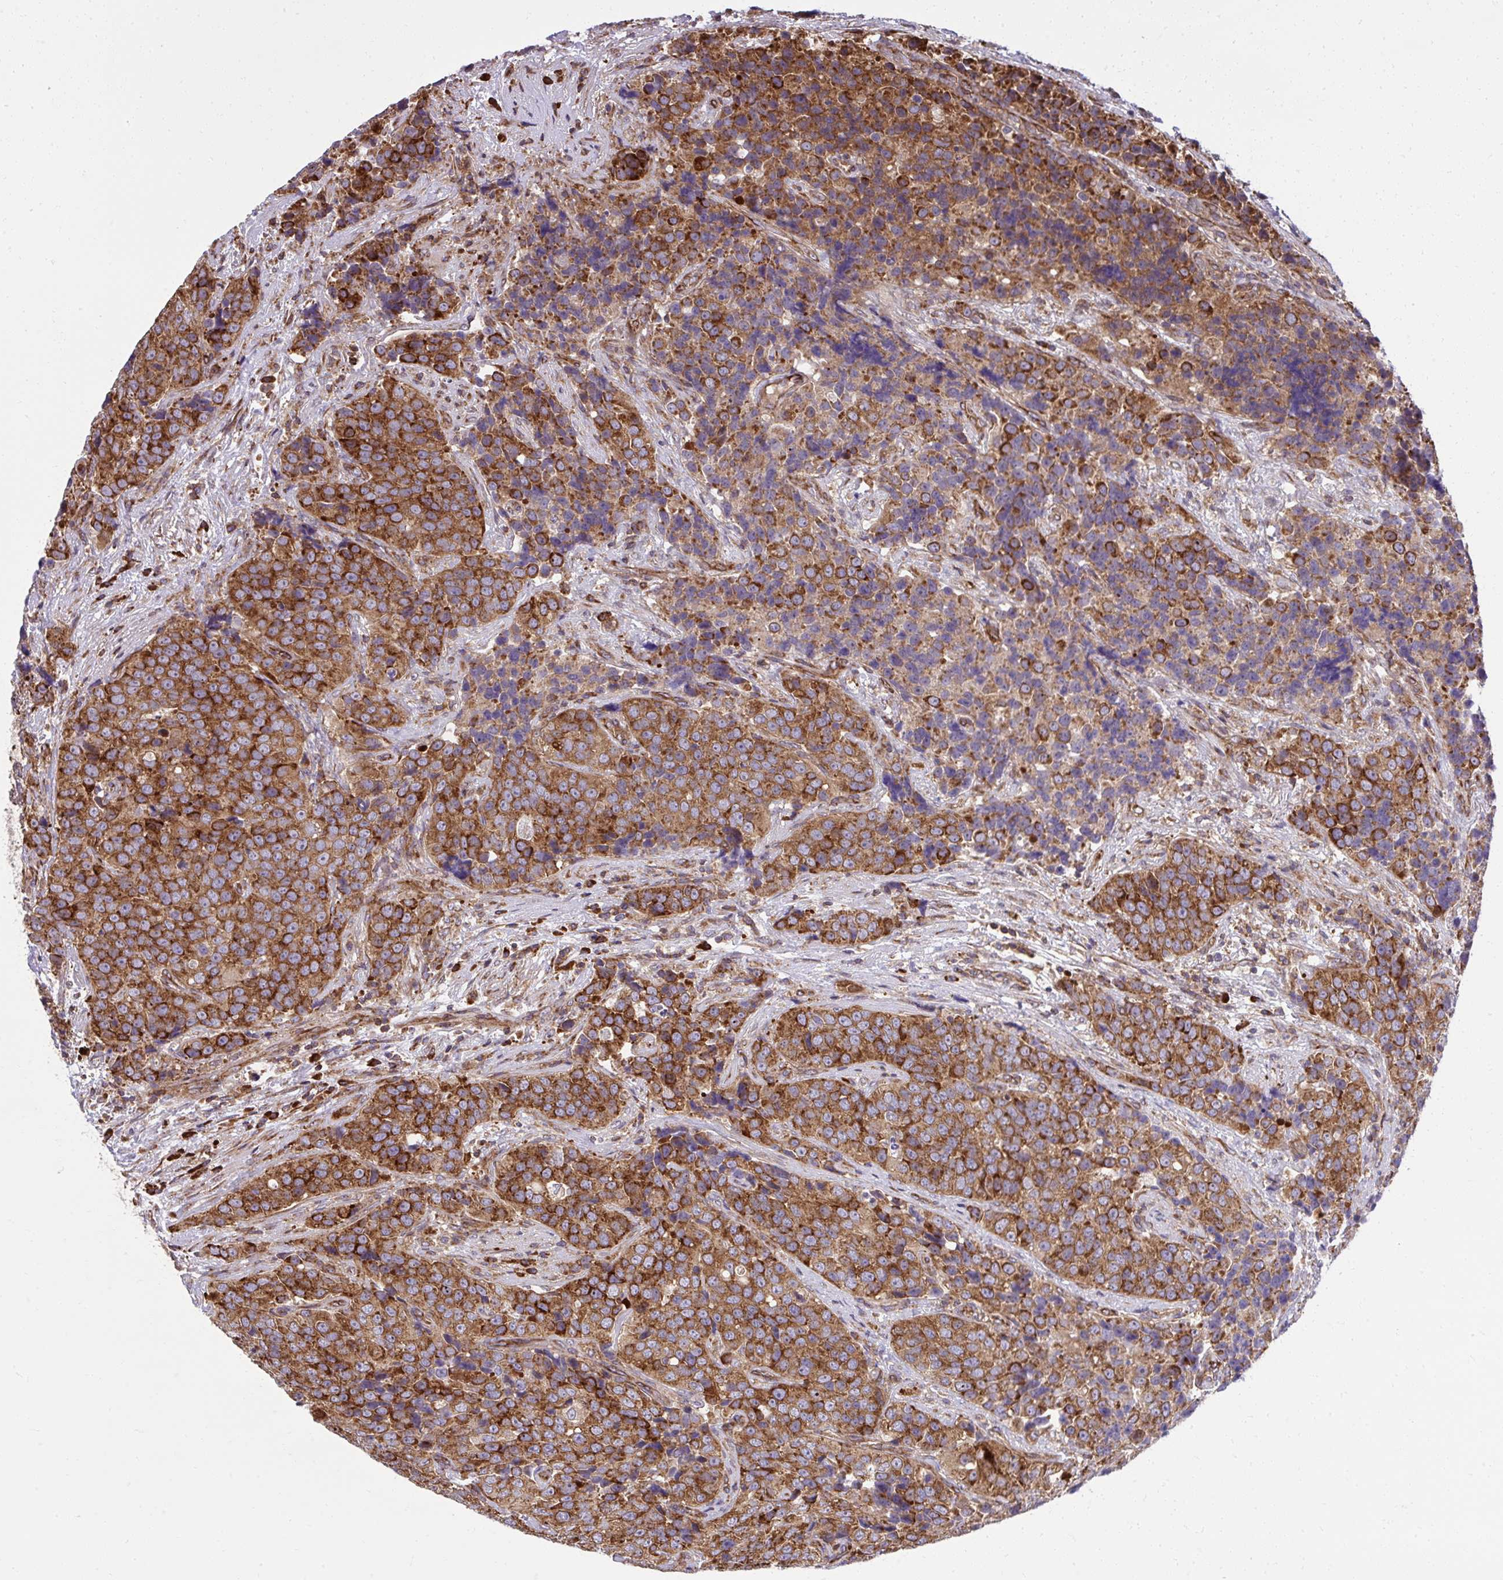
{"staining": {"intensity": "strong", "quantity": ">75%", "location": "cytoplasmic/membranous"}, "tissue": "urothelial cancer", "cell_type": "Tumor cells", "image_type": "cancer", "snomed": [{"axis": "morphology", "description": "Urothelial carcinoma, NOS"}, {"axis": "topography", "description": "Urinary bladder"}], "caption": "This is a histology image of immunohistochemistry (IHC) staining of transitional cell carcinoma, which shows strong expression in the cytoplasmic/membranous of tumor cells.", "gene": "NMNAT3", "patient": {"sex": "male", "age": 52}}